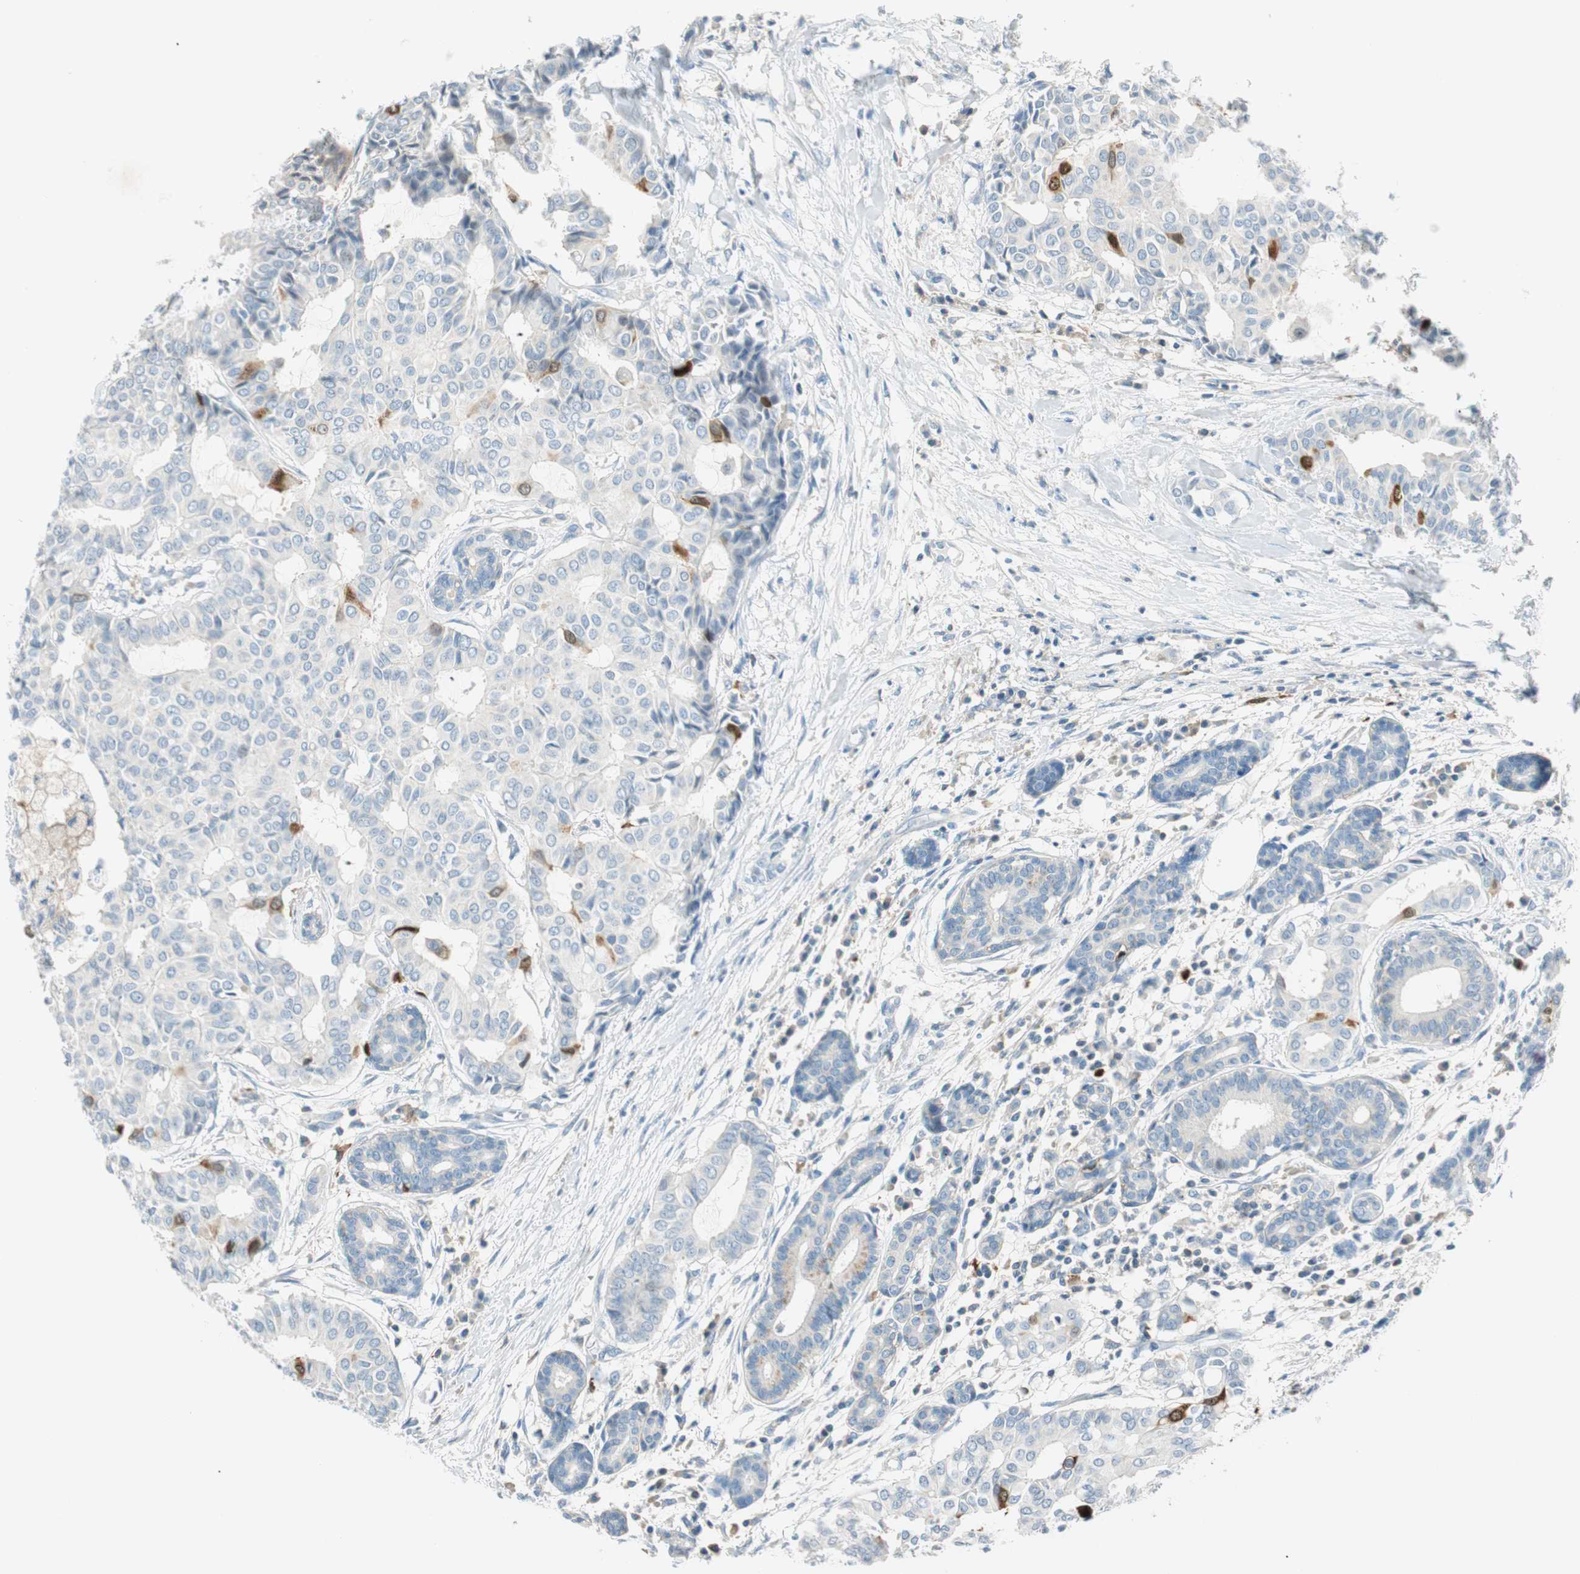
{"staining": {"intensity": "moderate", "quantity": "<25%", "location": "cytoplasmic/membranous,nuclear"}, "tissue": "head and neck cancer", "cell_type": "Tumor cells", "image_type": "cancer", "snomed": [{"axis": "morphology", "description": "Adenocarcinoma, NOS"}, {"axis": "topography", "description": "Salivary gland"}, {"axis": "topography", "description": "Head-Neck"}], "caption": "Immunohistochemical staining of human head and neck adenocarcinoma exhibits low levels of moderate cytoplasmic/membranous and nuclear protein positivity in about <25% of tumor cells. Using DAB (brown) and hematoxylin (blue) stains, captured at high magnification using brightfield microscopy.", "gene": "PTTG1", "patient": {"sex": "female", "age": 59}}